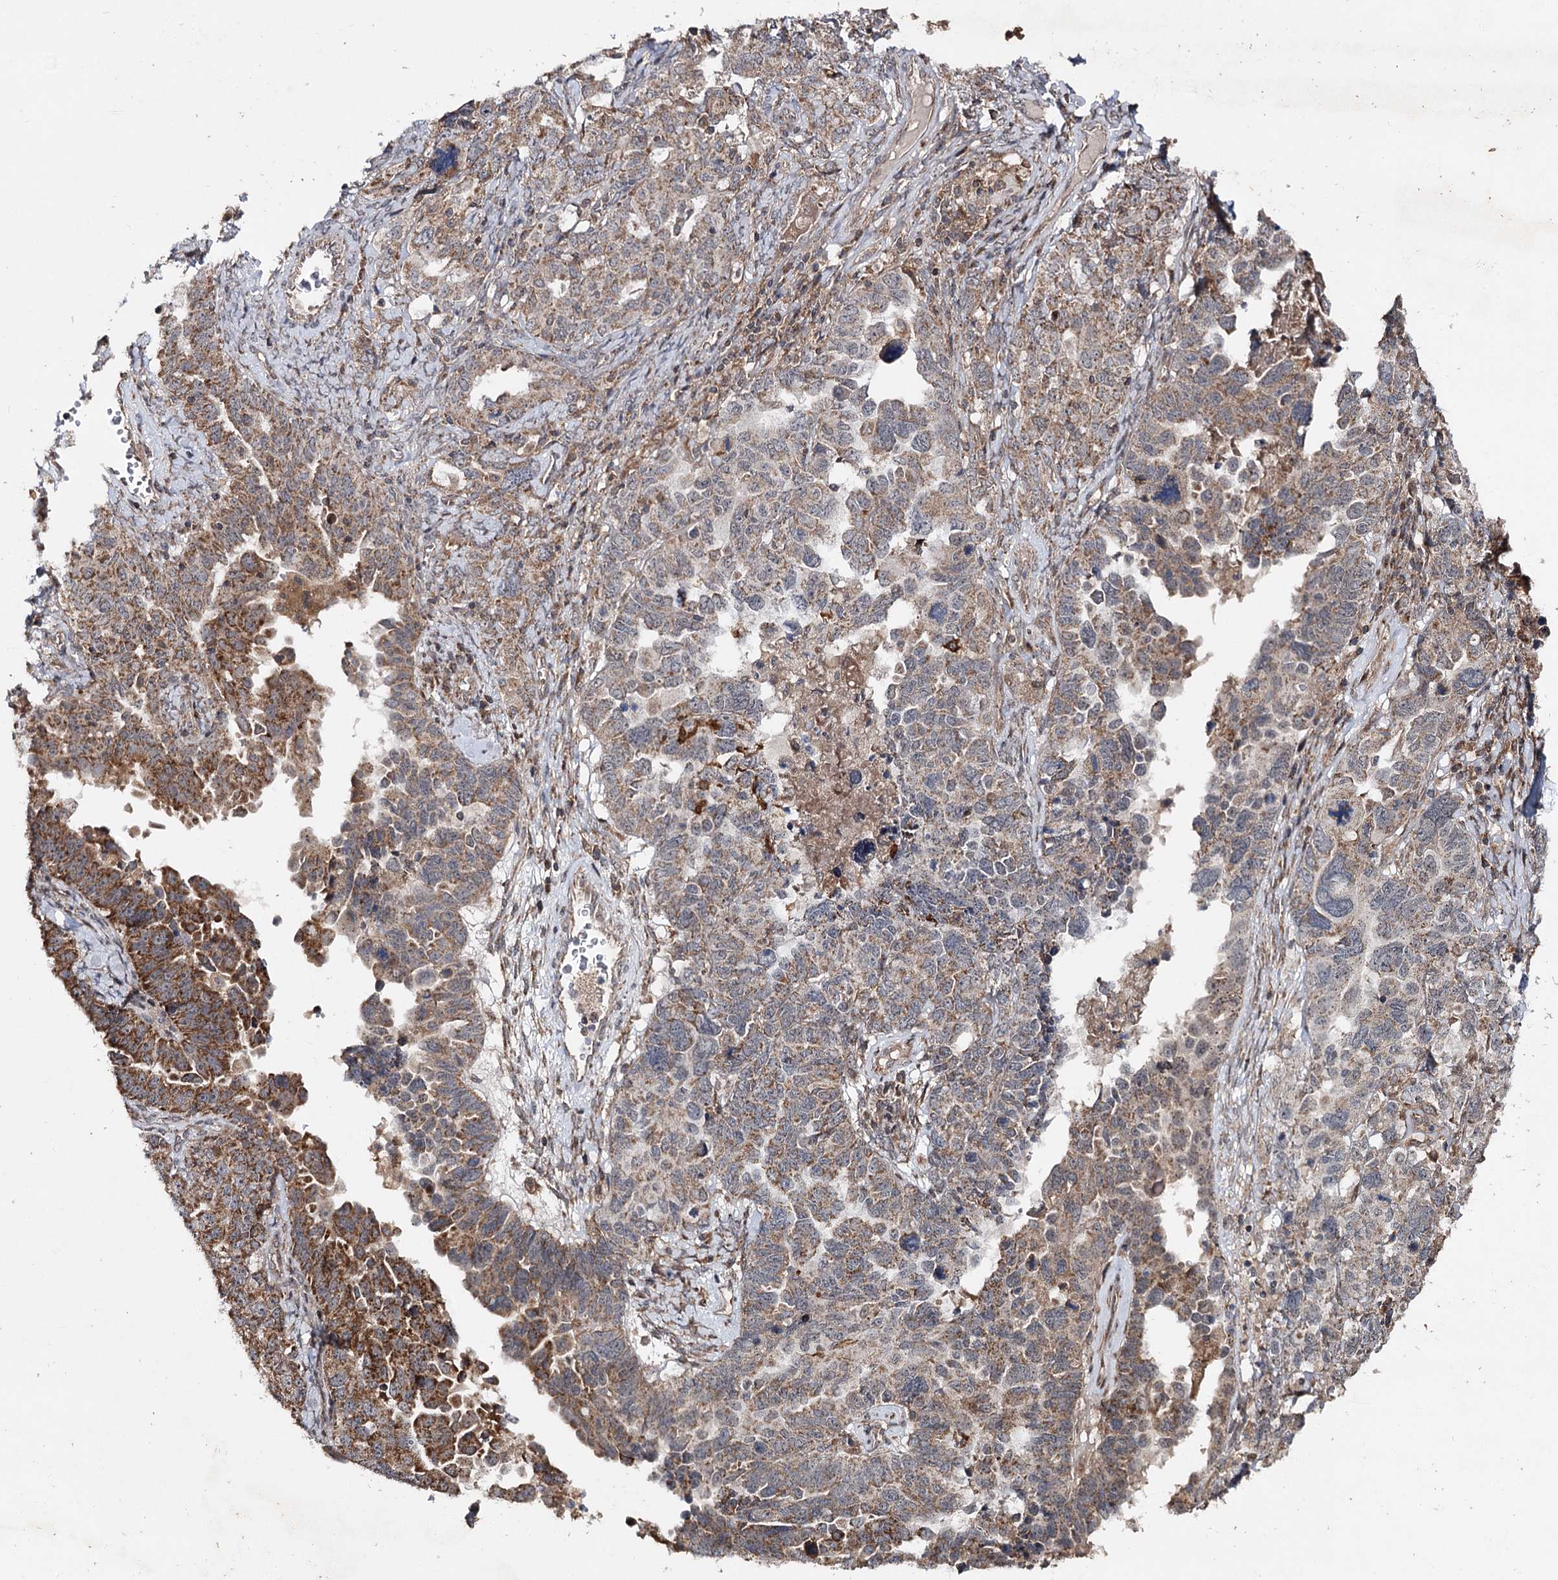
{"staining": {"intensity": "moderate", "quantity": ">75%", "location": "cytoplasmic/membranous"}, "tissue": "ovarian cancer", "cell_type": "Tumor cells", "image_type": "cancer", "snomed": [{"axis": "morphology", "description": "Carcinoma, endometroid"}, {"axis": "topography", "description": "Ovary"}], "caption": "High-power microscopy captured an immunohistochemistry (IHC) image of ovarian cancer, revealing moderate cytoplasmic/membranous positivity in about >75% of tumor cells.", "gene": "MINDY3", "patient": {"sex": "female", "age": 62}}